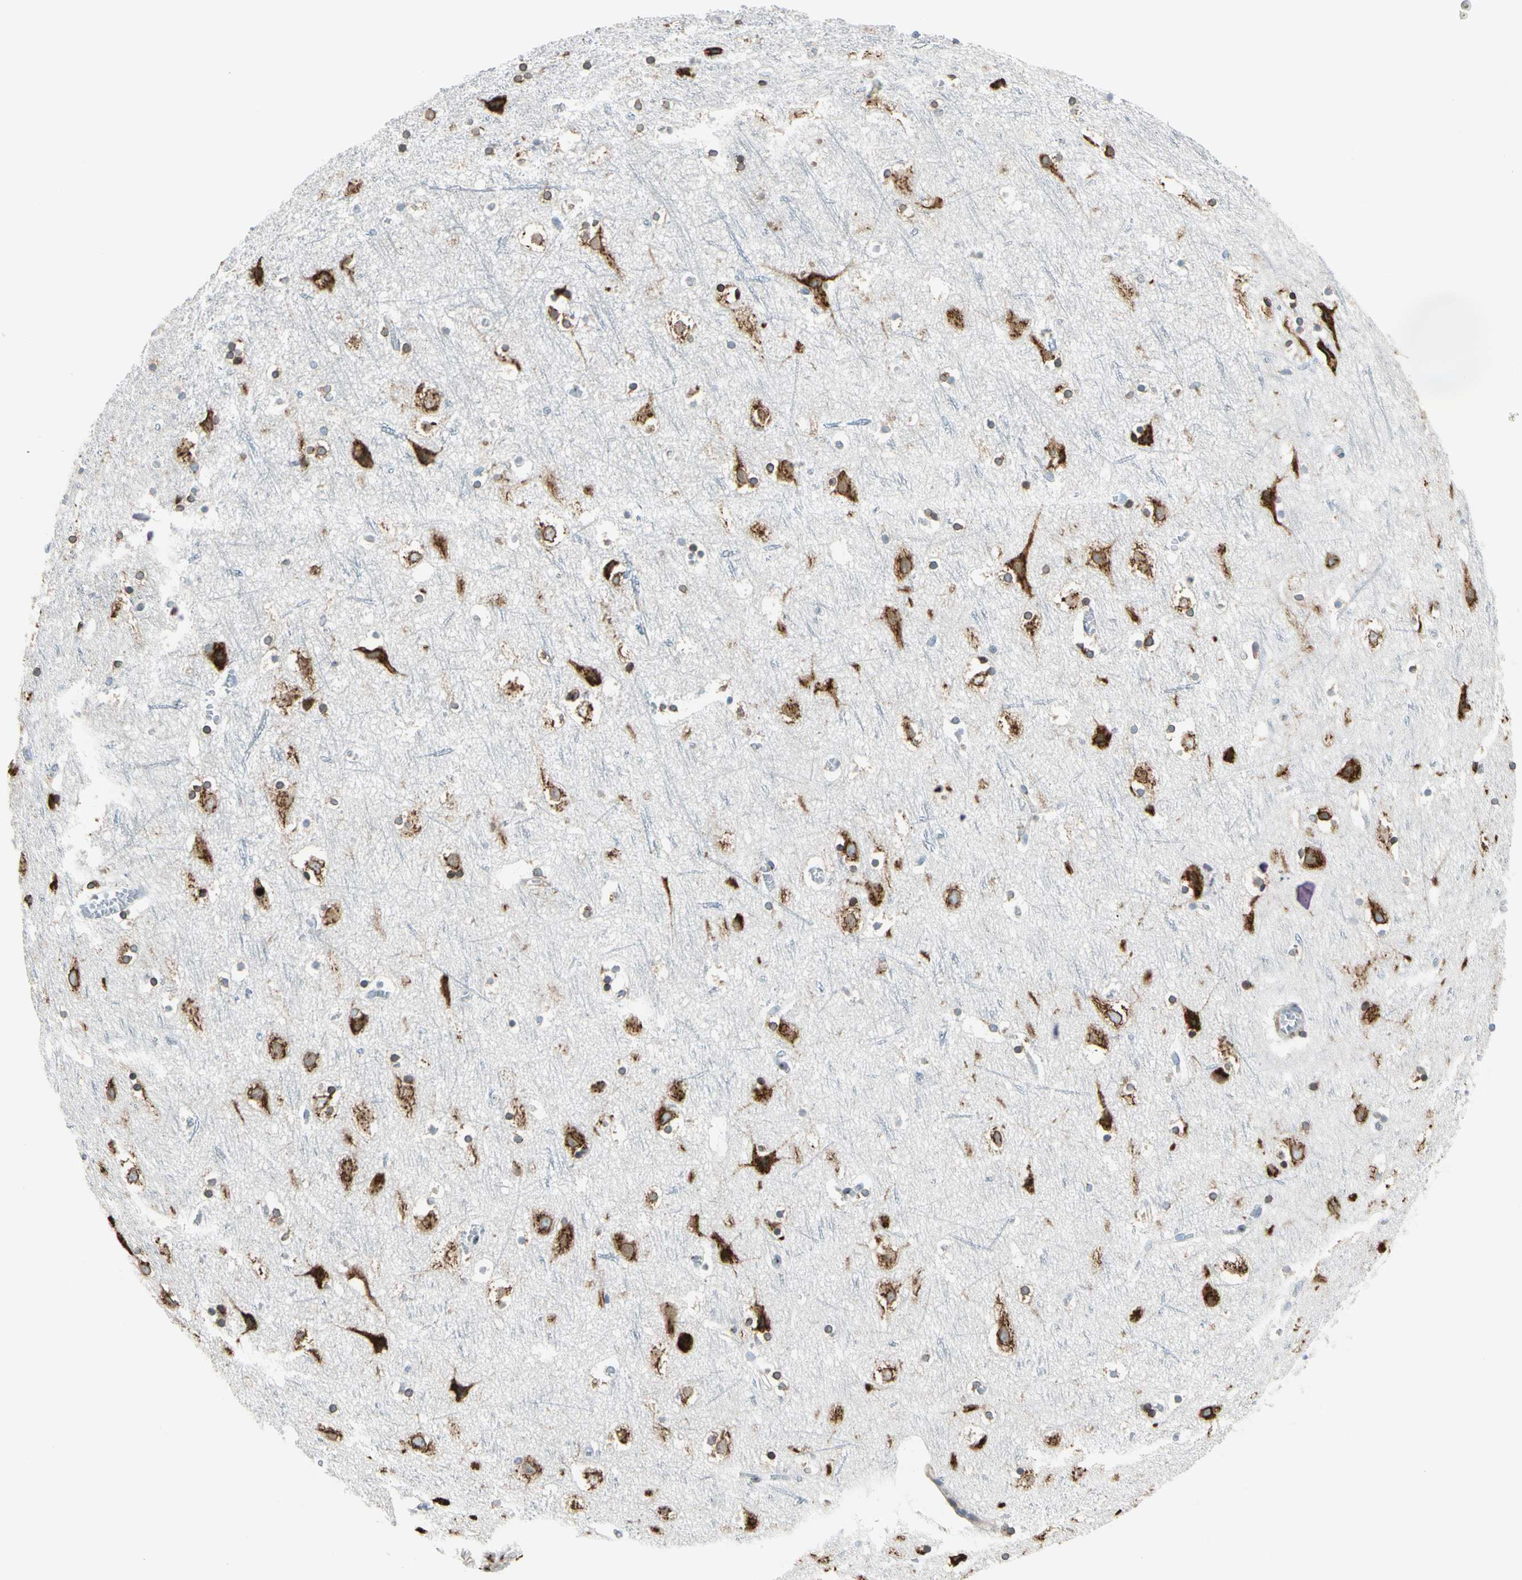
{"staining": {"intensity": "negative", "quantity": "none", "location": "none"}, "tissue": "cerebral cortex", "cell_type": "Endothelial cells", "image_type": "normal", "snomed": [{"axis": "morphology", "description": "Normal tissue, NOS"}, {"axis": "topography", "description": "Cerebral cortex"}], "caption": "Protein analysis of unremarkable cerebral cortex demonstrates no significant staining in endothelial cells. (DAB IHC visualized using brightfield microscopy, high magnification).", "gene": "NUCB1", "patient": {"sex": "male", "age": 45}}